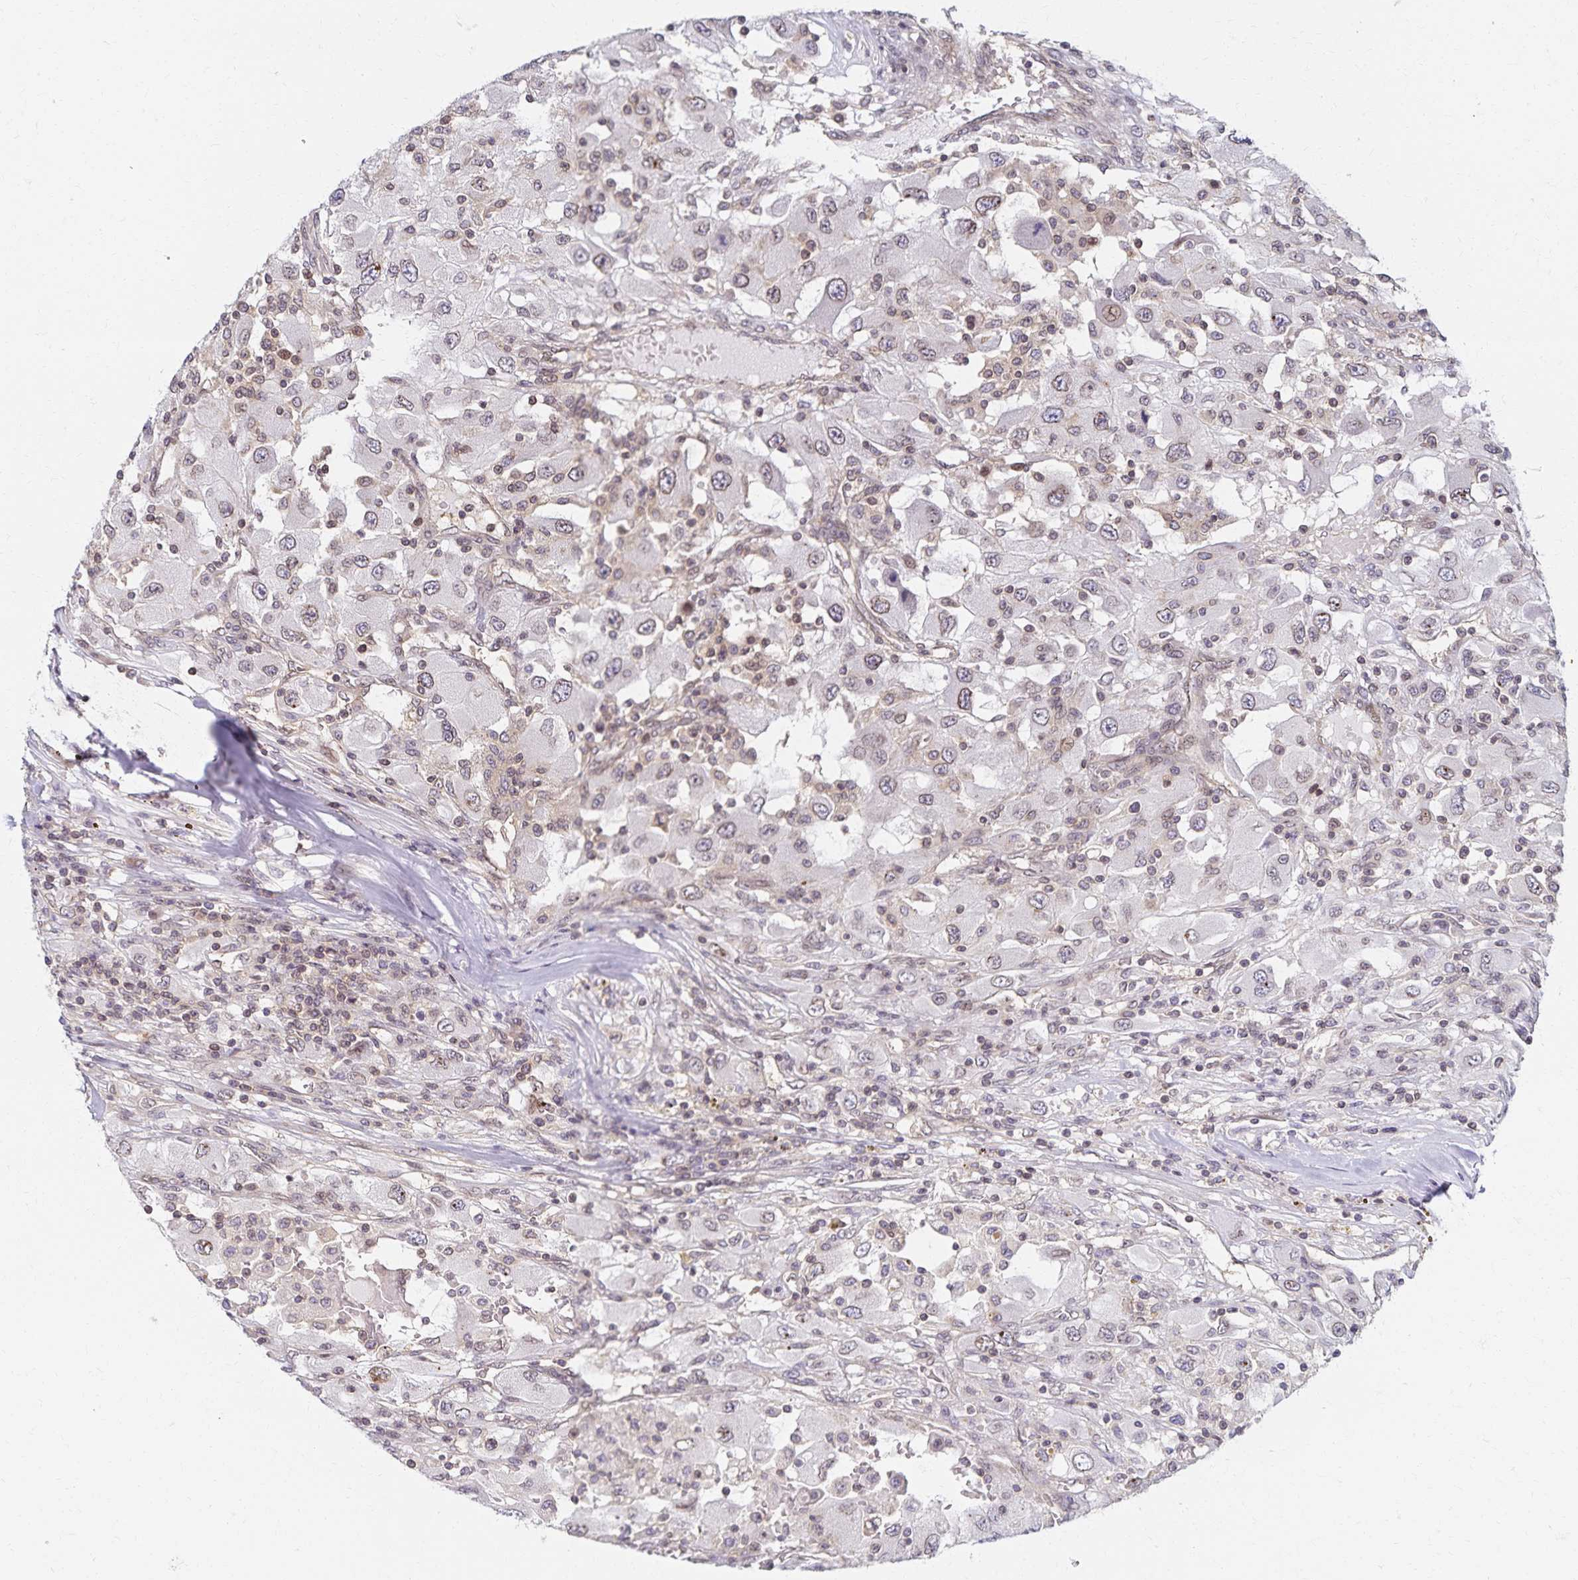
{"staining": {"intensity": "negative", "quantity": "none", "location": "none"}, "tissue": "renal cancer", "cell_type": "Tumor cells", "image_type": "cancer", "snomed": [{"axis": "morphology", "description": "Adenocarcinoma, NOS"}, {"axis": "topography", "description": "Kidney"}], "caption": "A photomicrograph of renal cancer (adenocarcinoma) stained for a protein shows no brown staining in tumor cells.", "gene": "RAB9B", "patient": {"sex": "female", "age": 67}}